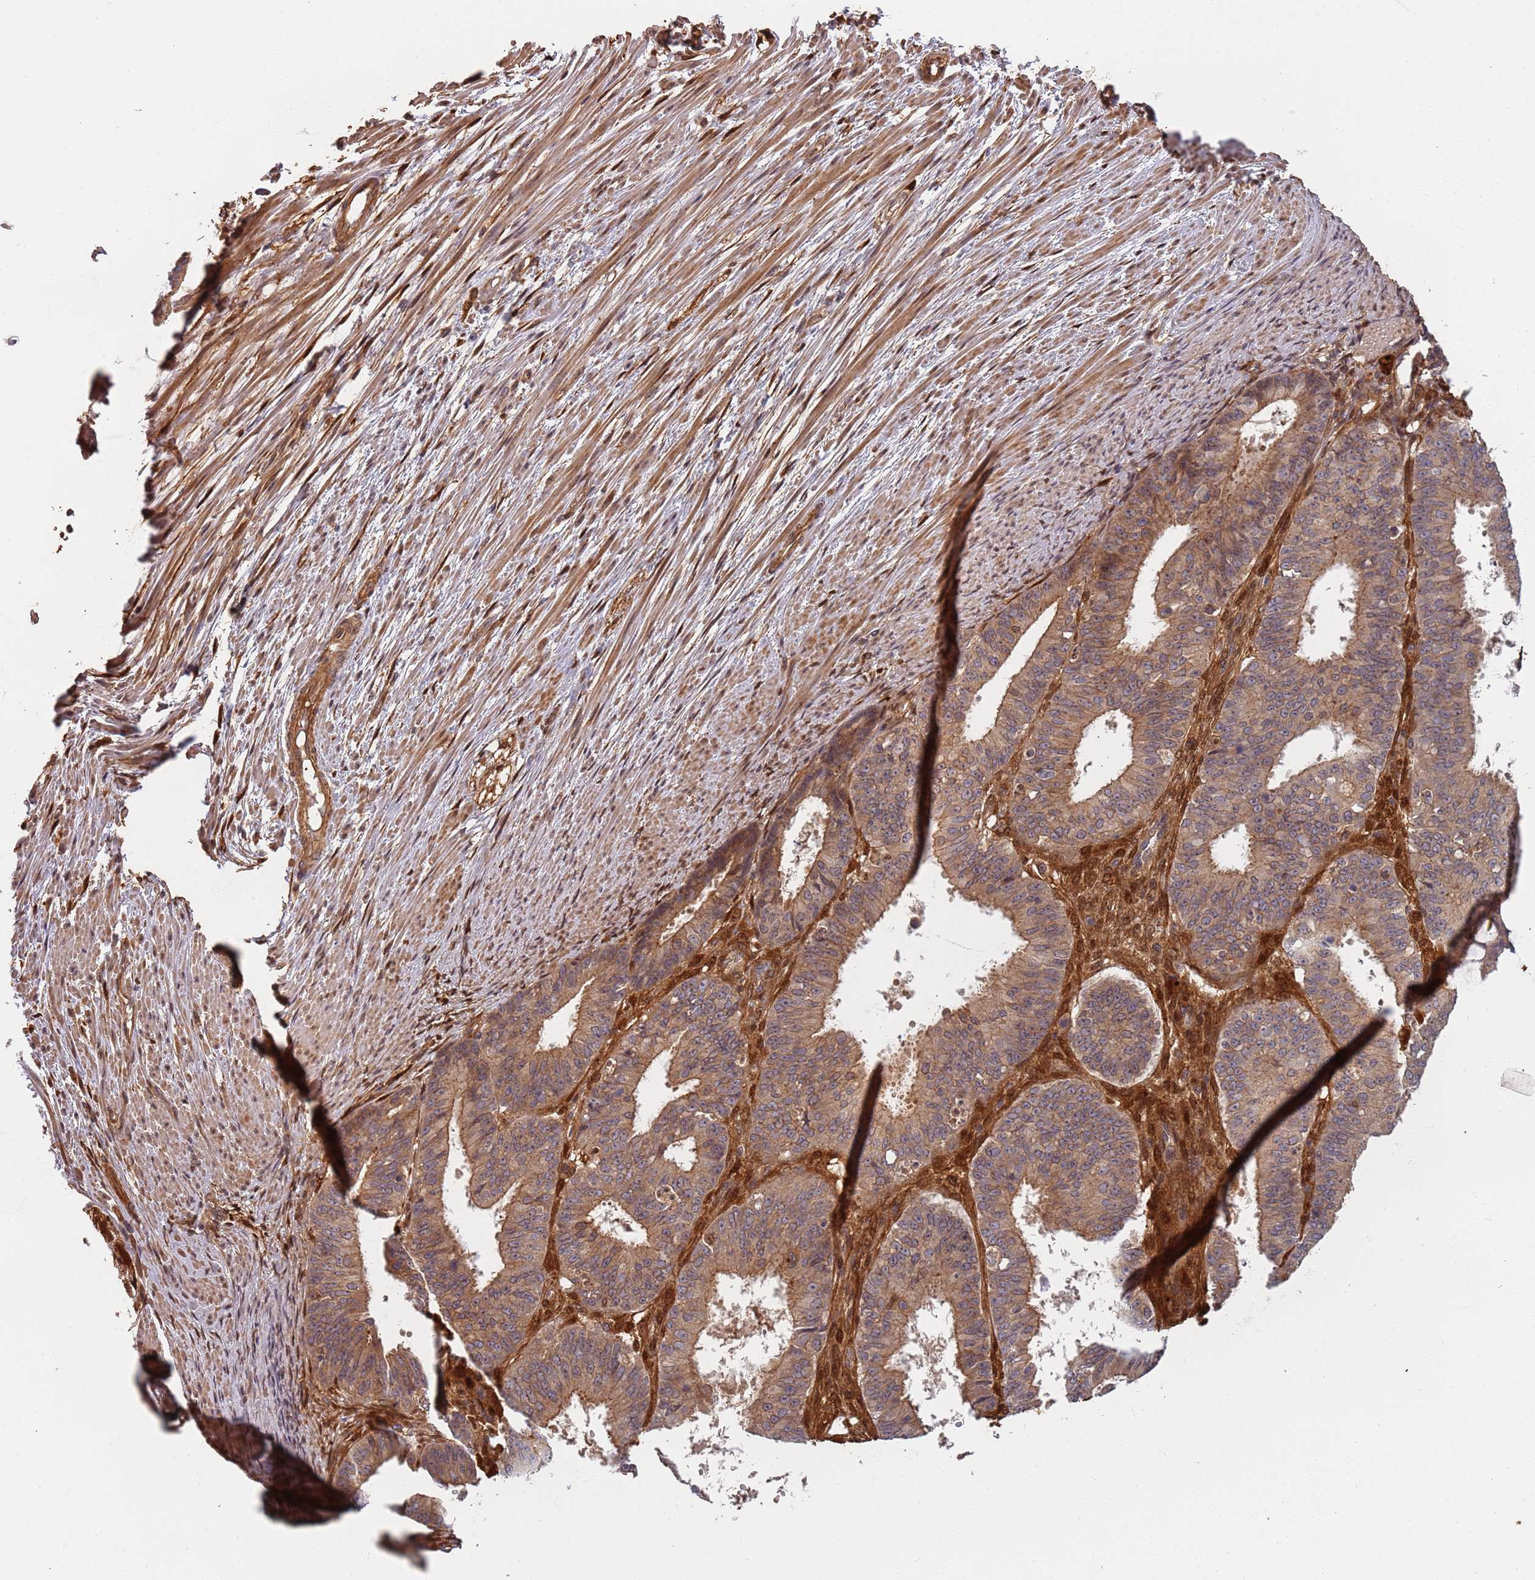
{"staining": {"intensity": "moderate", "quantity": ">75%", "location": "cytoplasmic/membranous"}, "tissue": "ovarian cancer", "cell_type": "Tumor cells", "image_type": "cancer", "snomed": [{"axis": "morphology", "description": "Carcinoma, endometroid"}, {"axis": "topography", "description": "Appendix"}, {"axis": "topography", "description": "Ovary"}], "caption": "Protein expression analysis of ovarian endometroid carcinoma demonstrates moderate cytoplasmic/membranous expression in about >75% of tumor cells.", "gene": "SDCCAG8", "patient": {"sex": "female", "age": 42}}